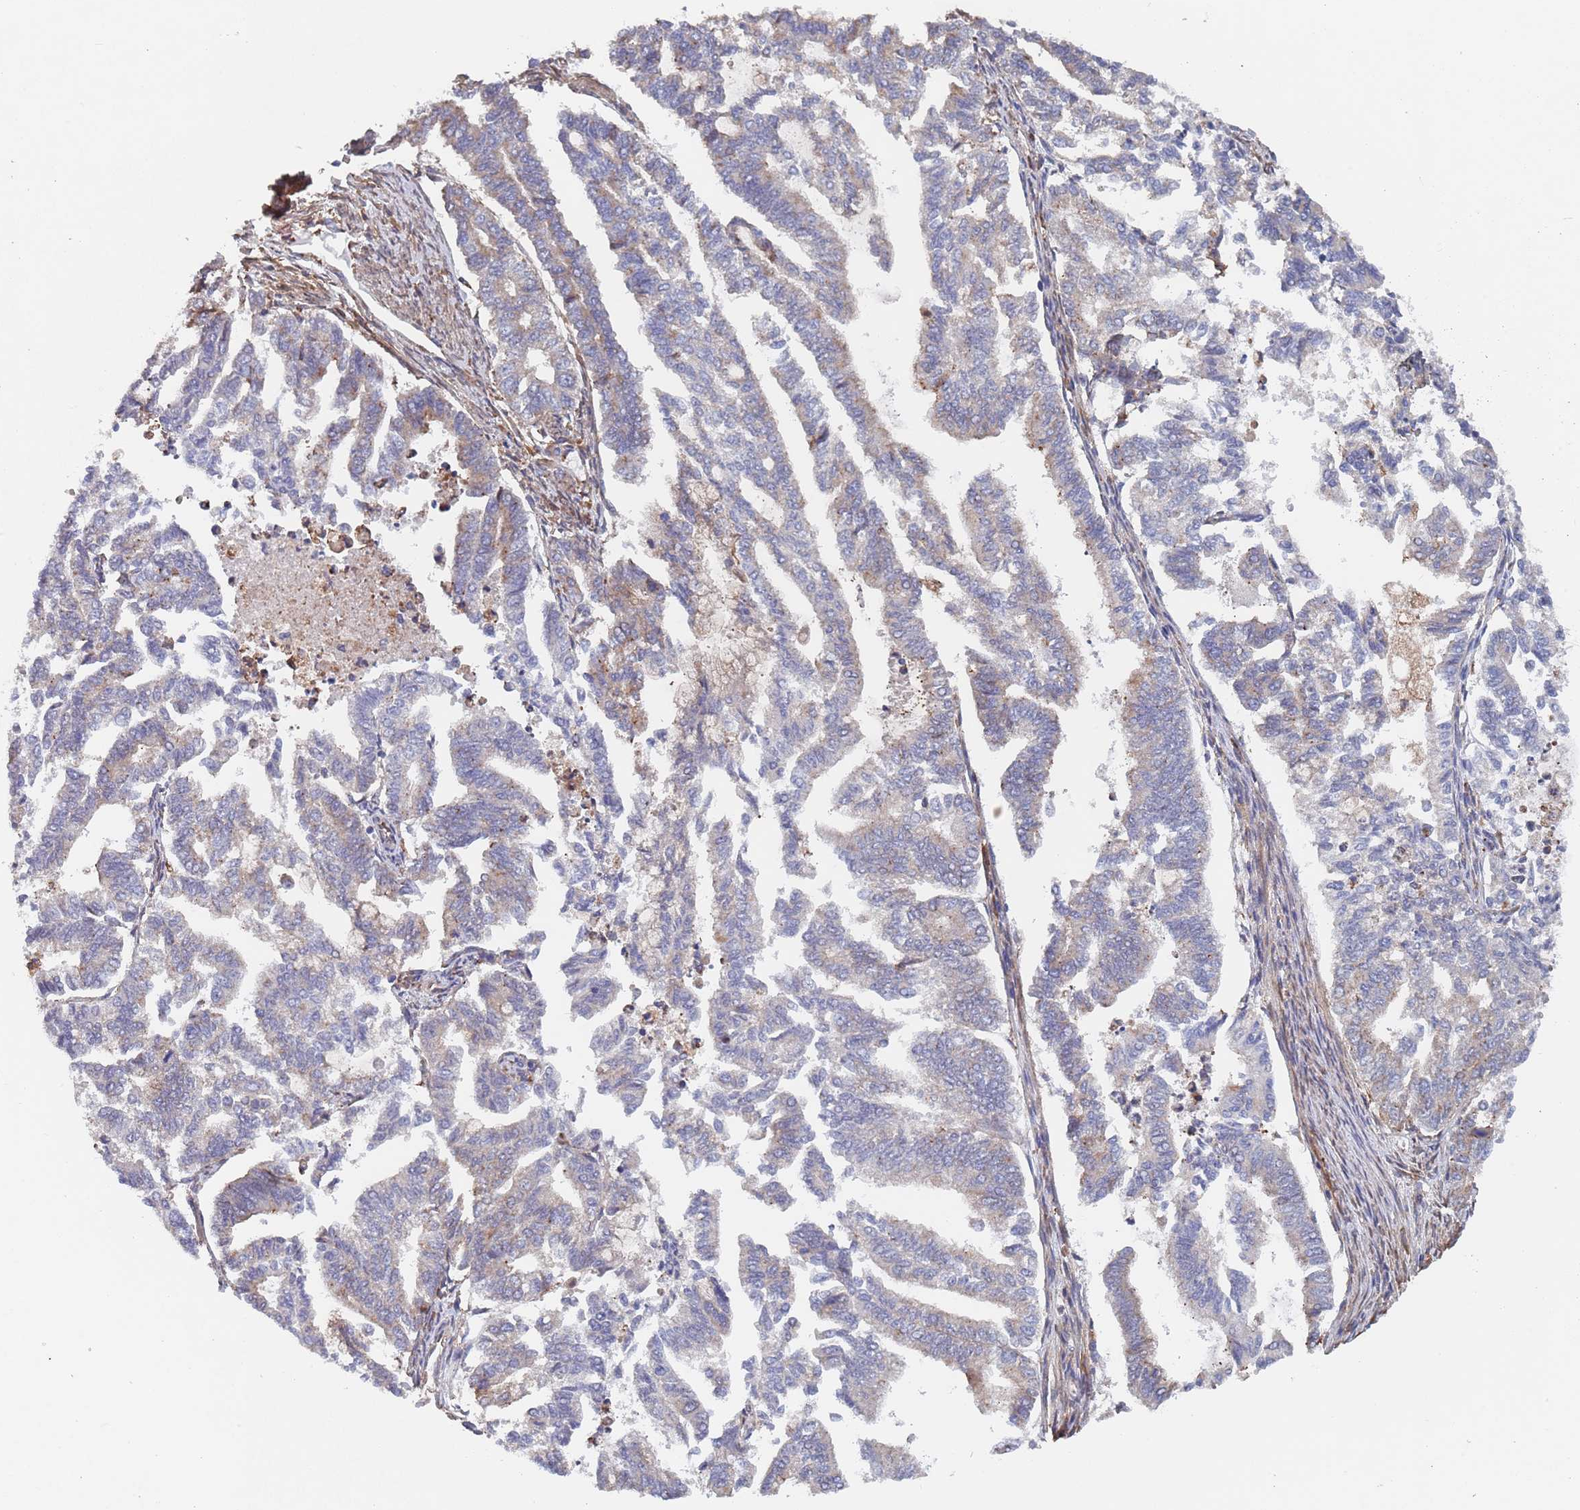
{"staining": {"intensity": "moderate", "quantity": "<25%", "location": "cytoplasmic/membranous"}, "tissue": "endometrial cancer", "cell_type": "Tumor cells", "image_type": "cancer", "snomed": [{"axis": "morphology", "description": "Adenocarcinoma, NOS"}, {"axis": "topography", "description": "Endometrium"}], "caption": "About <25% of tumor cells in endometrial cancer (adenocarcinoma) show moderate cytoplasmic/membranous protein staining as visualized by brown immunohistochemical staining.", "gene": "DCUN1D3", "patient": {"sex": "female", "age": 79}}